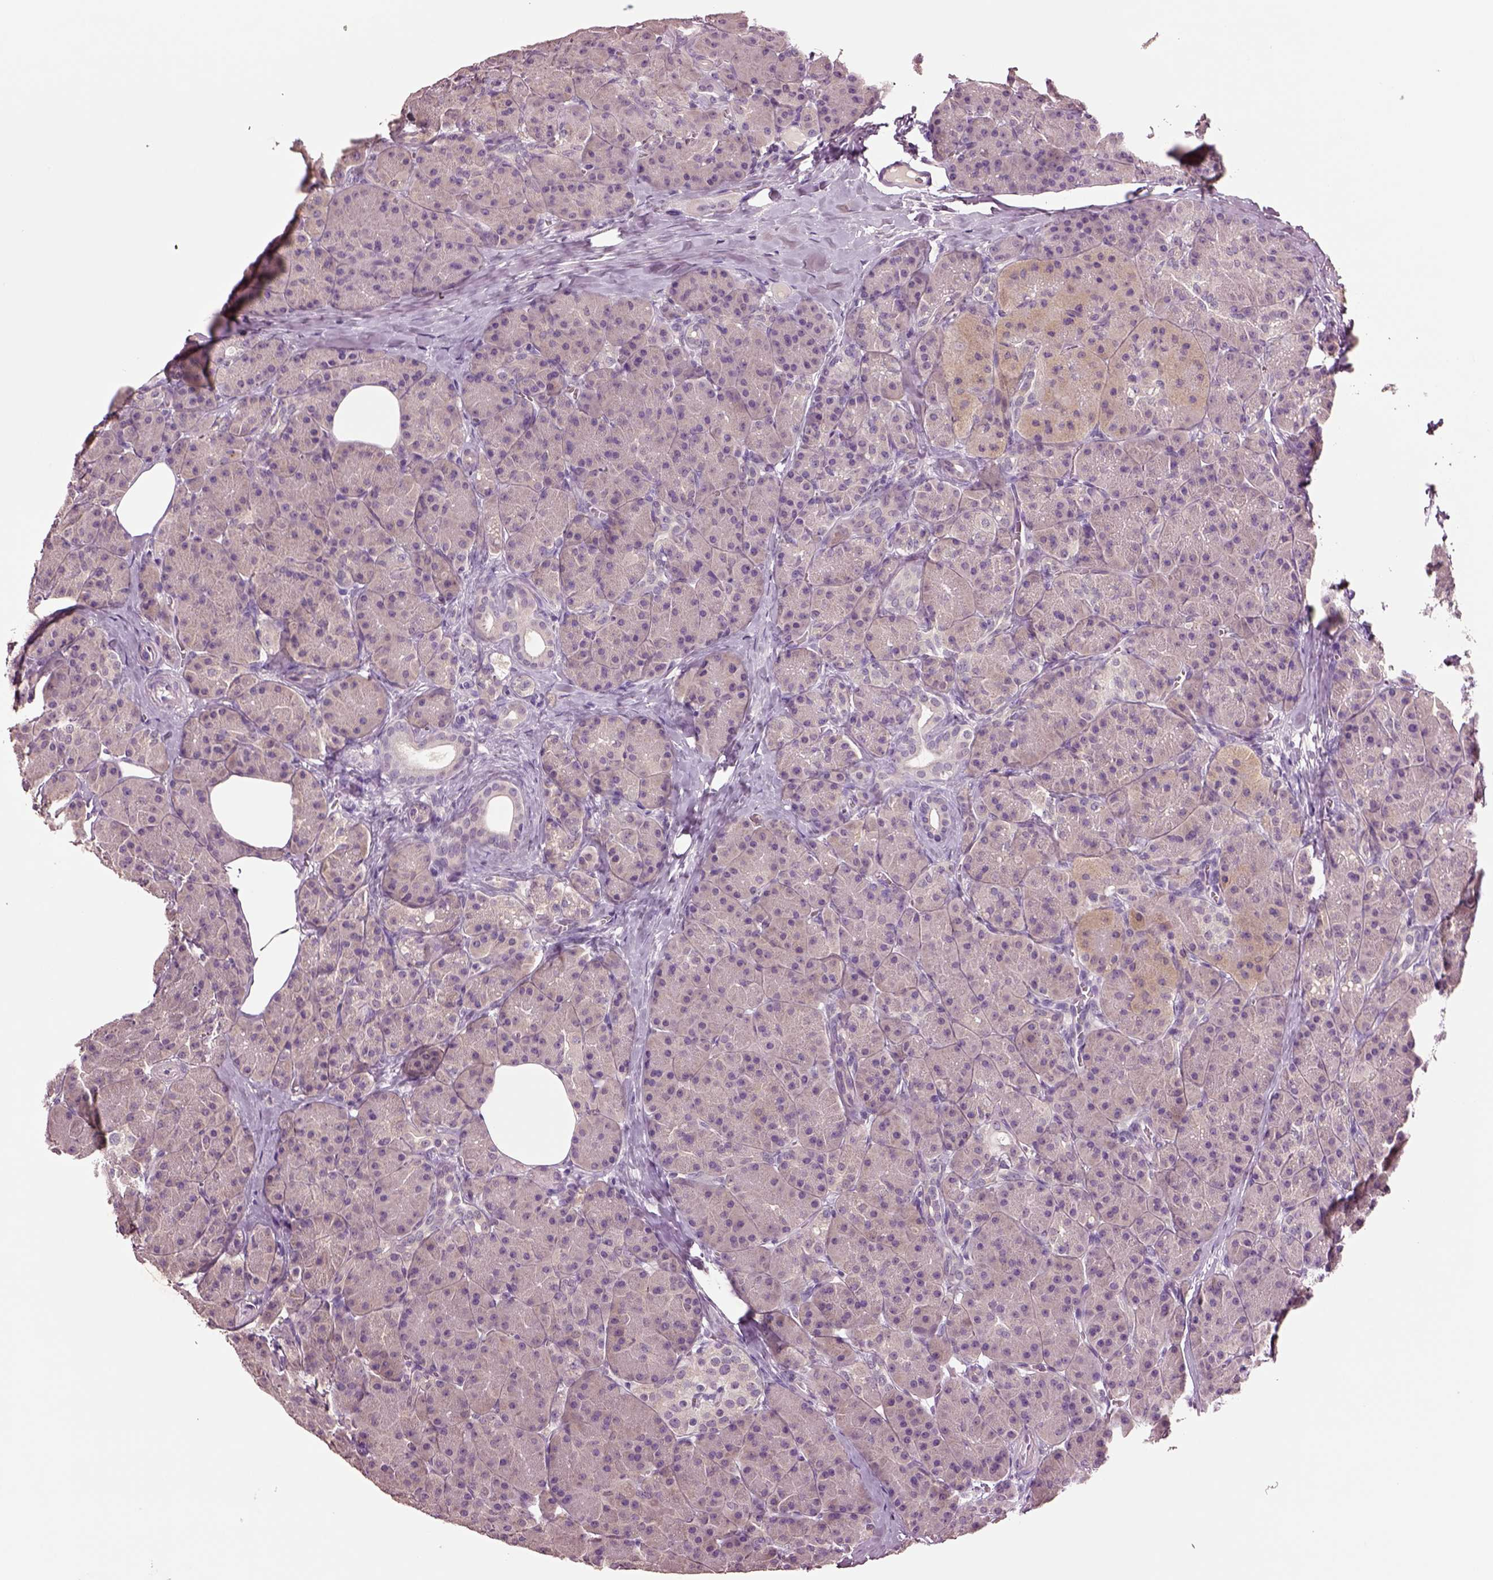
{"staining": {"intensity": "weak", "quantity": ">75%", "location": "cytoplasmic/membranous"}, "tissue": "pancreas", "cell_type": "Exocrine glandular cells", "image_type": "normal", "snomed": [{"axis": "morphology", "description": "Normal tissue, NOS"}, {"axis": "topography", "description": "Pancreas"}], "caption": "Immunohistochemistry photomicrograph of benign pancreas: pancreas stained using immunohistochemistry (IHC) exhibits low levels of weak protein expression localized specifically in the cytoplasmic/membranous of exocrine glandular cells, appearing as a cytoplasmic/membranous brown color.", "gene": "CLPSL1", "patient": {"sex": "male", "age": 57}}